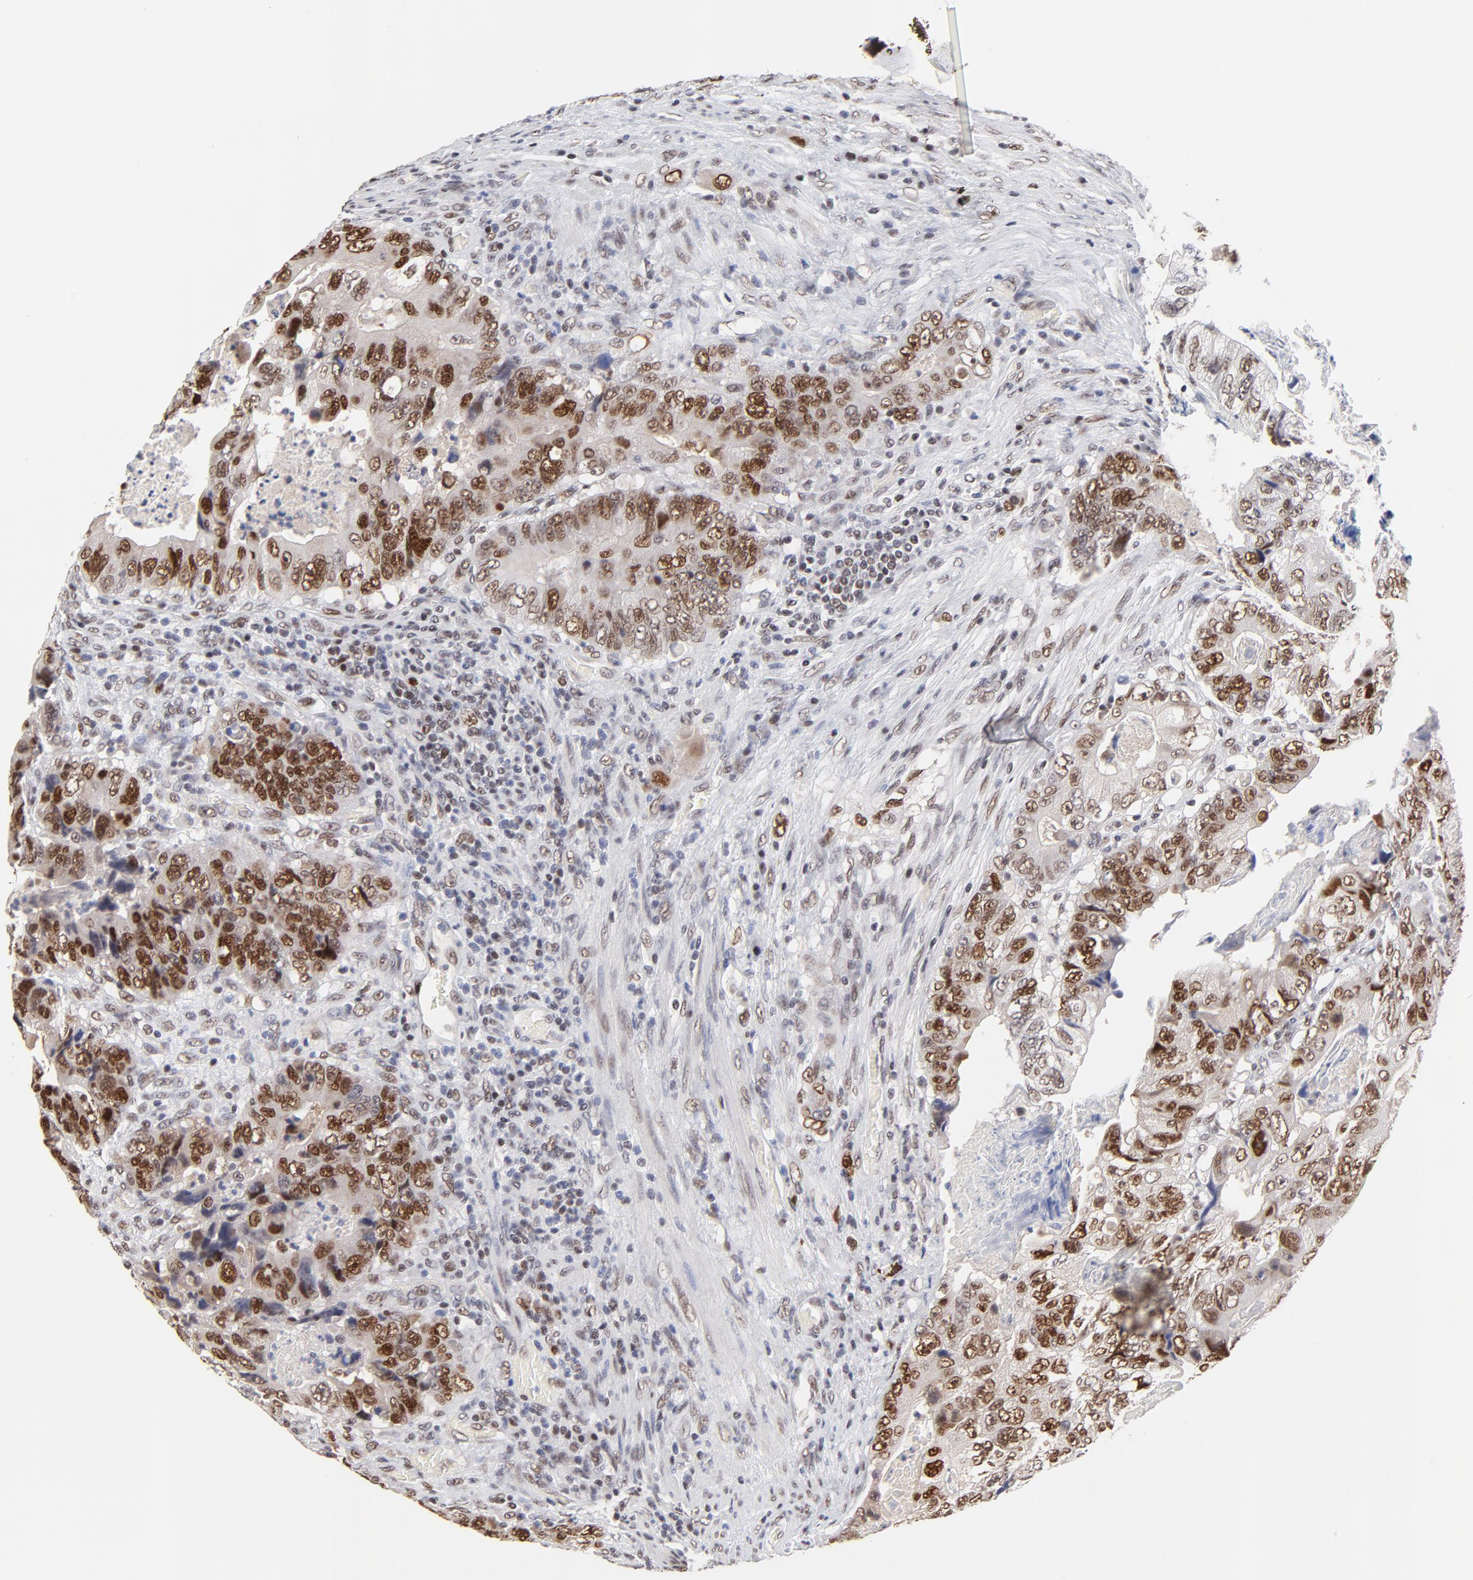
{"staining": {"intensity": "moderate", "quantity": ">75%", "location": "nuclear"}, "tissue": "colorectal cancer", "cell_type": "Tumor cells", "image_type": "cancer", "snomed": [{"axis": "morphology", "description": "Adenocarcinoma, NOS"}, {"axis": "topography", "description": "Rectum"}], "caption": "Immunohistochemistry (IHC) image of human adenocarcinoma (colorectal) stained for a protein (brown), which shows medium levels of moderate nuclear staining in about >75% of tumor cells.", "gene": "OGFOD1", "patient": {"sex": "female", "age": 82}}